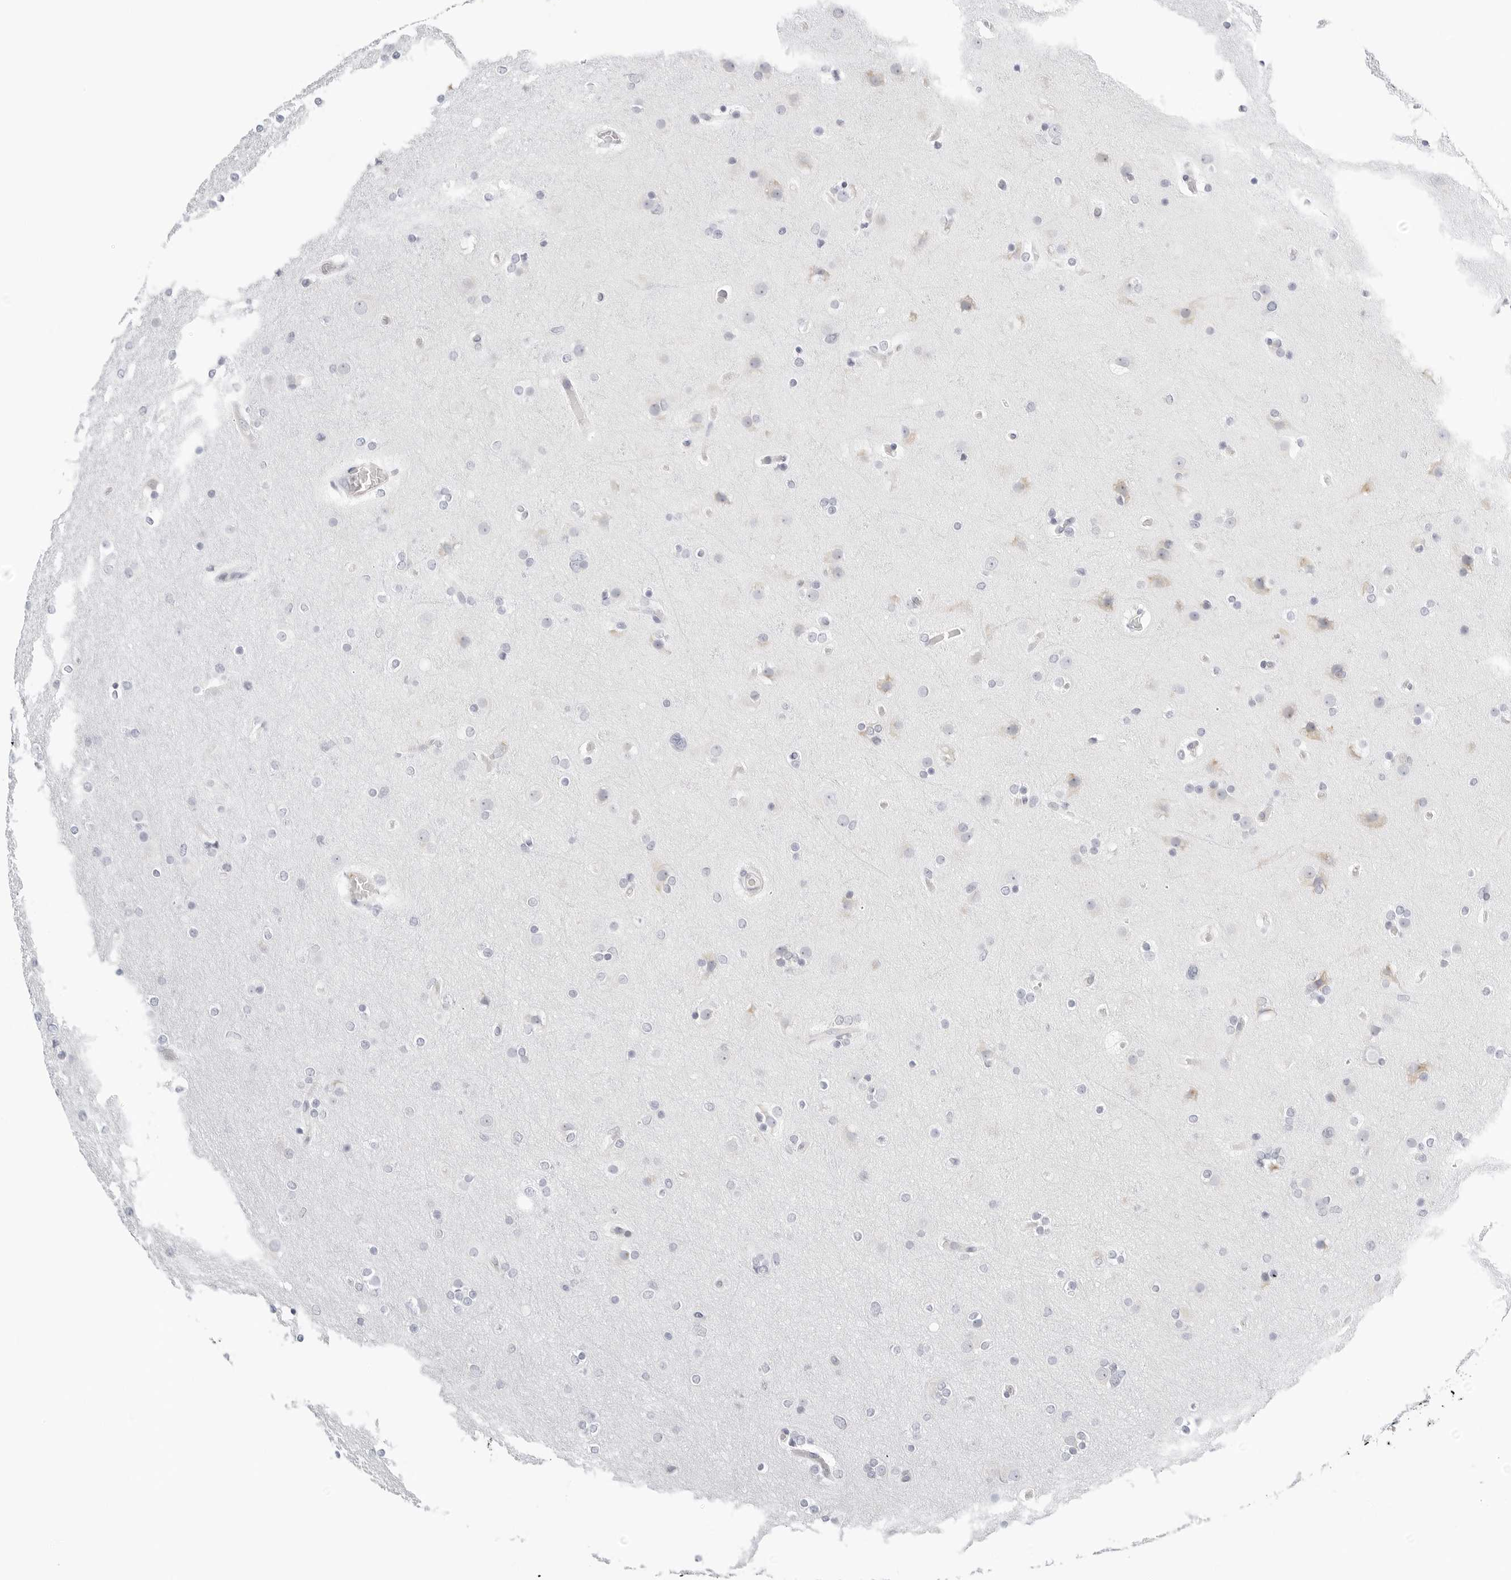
{"staining": {"intensity": "negative", "quantity": "none", "location": "none"}, "tissue": "glioma", "cell_type": "Tumor cells", "image_type": "cancer", "snomed": [{"axis": "morphology", "description": "Glioma, malignant, High grade"}, {"axis": "topography", "description": "Cerebral cortex"}], "caption": "Immunohistochemistry histopathology image of neoplastic tissue: human glioma stained with DAB (3,3'-diaminobenzidine) shows no significant protein expression in tumor cells.", "gene": "THEM4", "patient": {"sex": "female", "age": 36}}